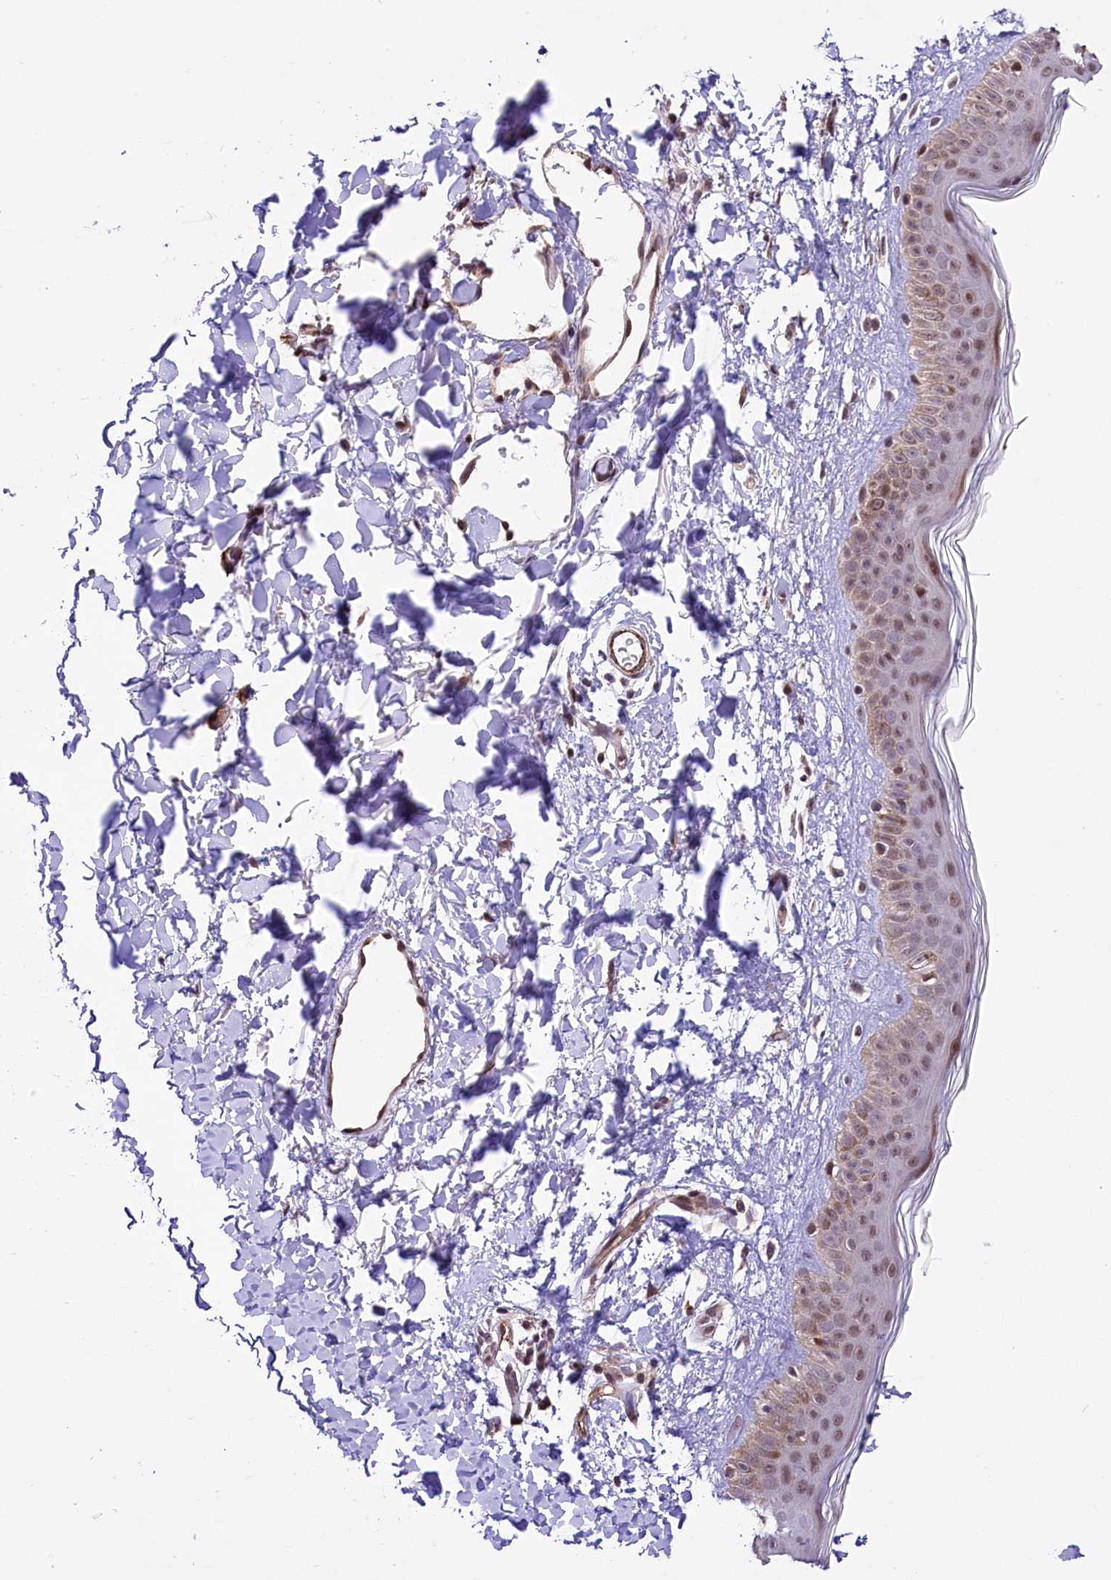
{"staining": {"intensity": "weak", "quantity": ">75%", "location": "cytoplasmic/membranous,nuclear"}, "tissue": "skin", "cell_type": "Fibroblasts", "image_type": "normal", "snomed": [{"axis": "morphology", "description": "Normal tissue, NOS"}, {"axis": "topography", "description": "Skin"}], "caption": "Protein expression analysis of normal skin exhibits weak cytoplasmic/membranous,nuclear staining in approximately >75% of fibroblasts.", "gene": "MRPL54", "patient": {"sex": "female", "age": 58}}